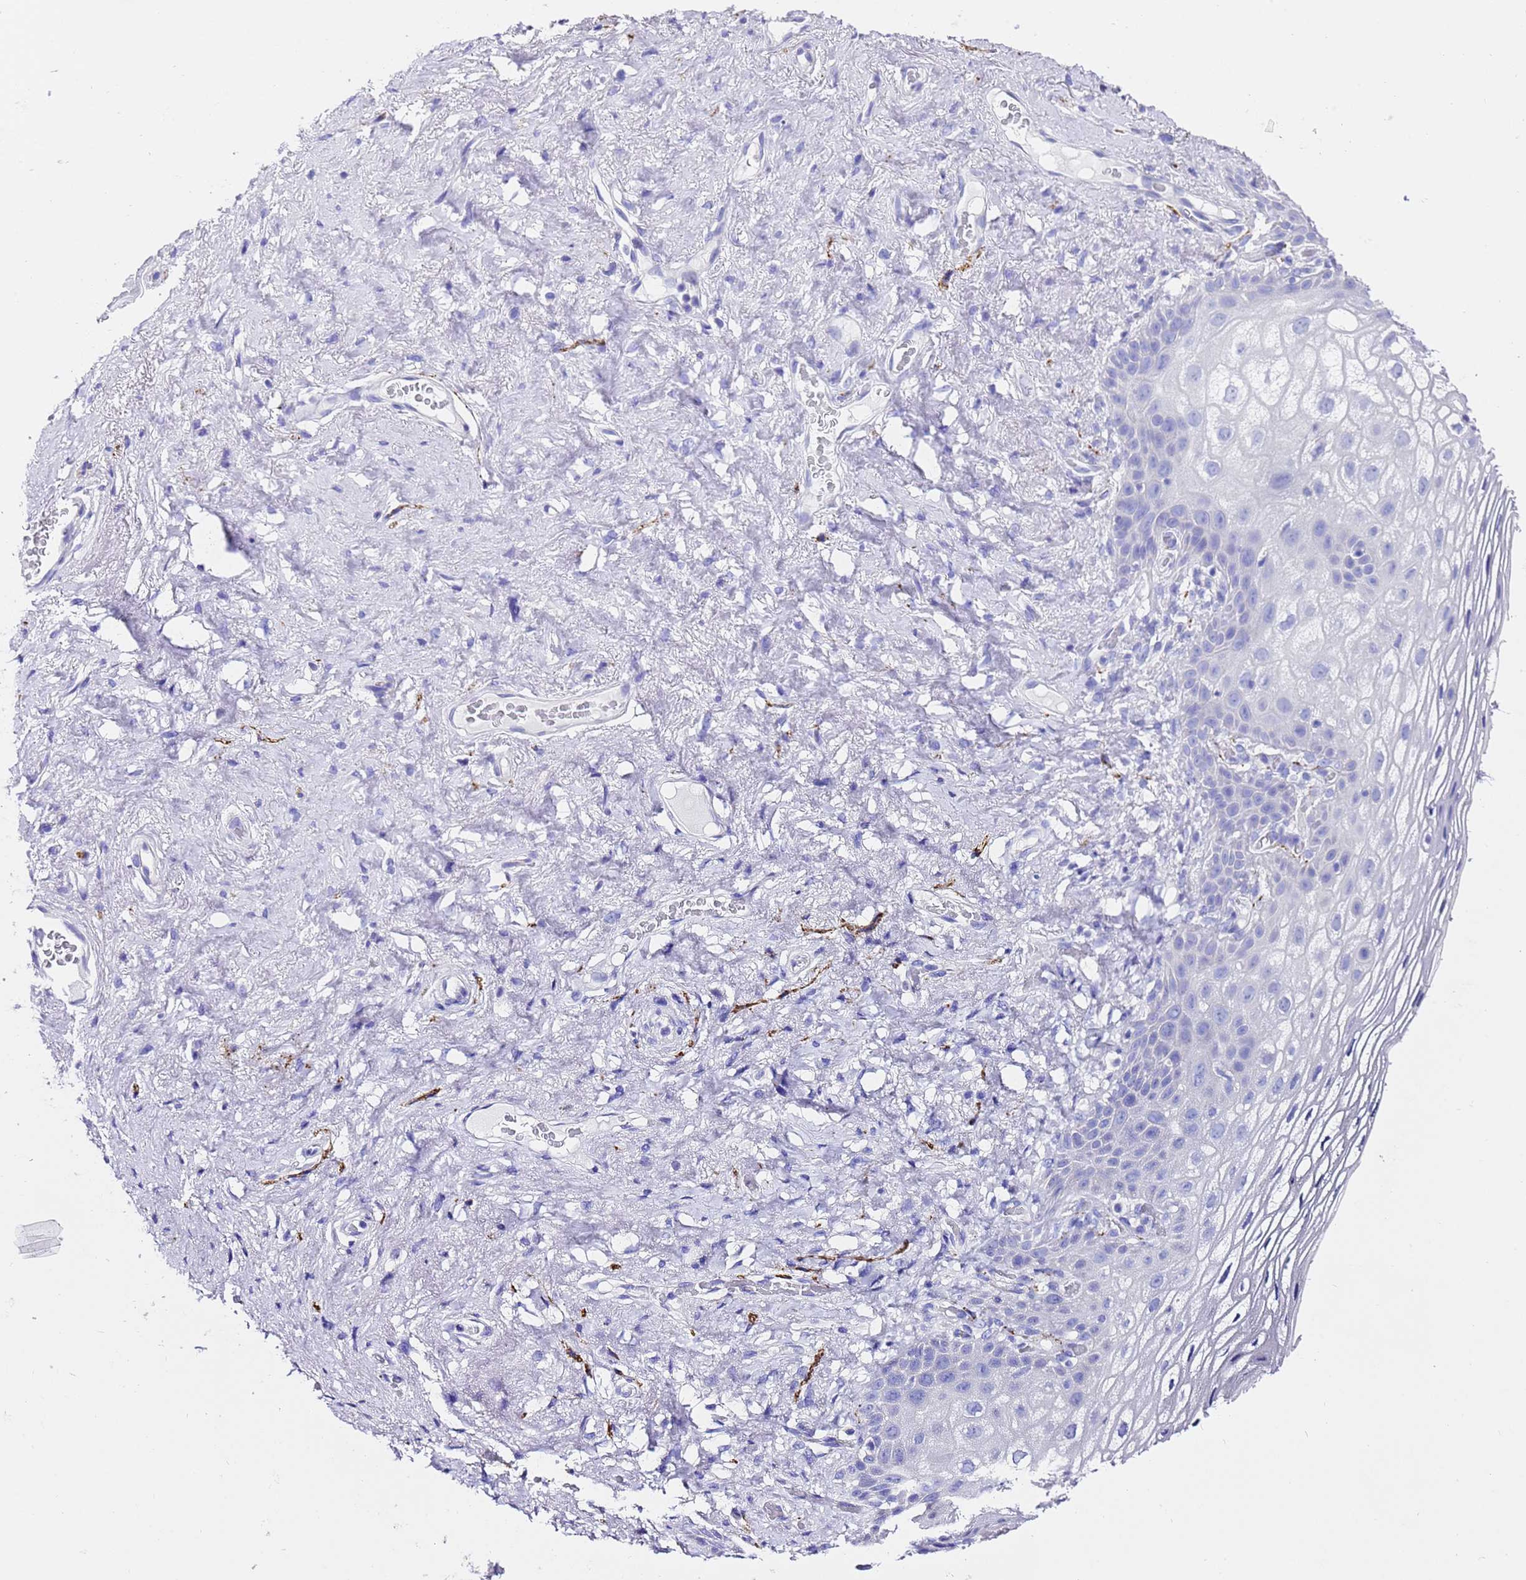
{"staining": {"intensity": "negative", "quantity": "none", "location": "none"}, "tissue": "vagina", "cell_type": "Squamous epithelial cells", "image_type": "normal", "snomed": [{"axis": "morphology", "description": "Normal tissue, NOS"}, {"axis": "topography", "description": "Vagina"}], "caption": "This is an IHC image of unremarkable human vagina. There is no expression in squamous epithelial cells.", "gene": "FAM72A", "patient": {"sex": "female", "age": 68}}